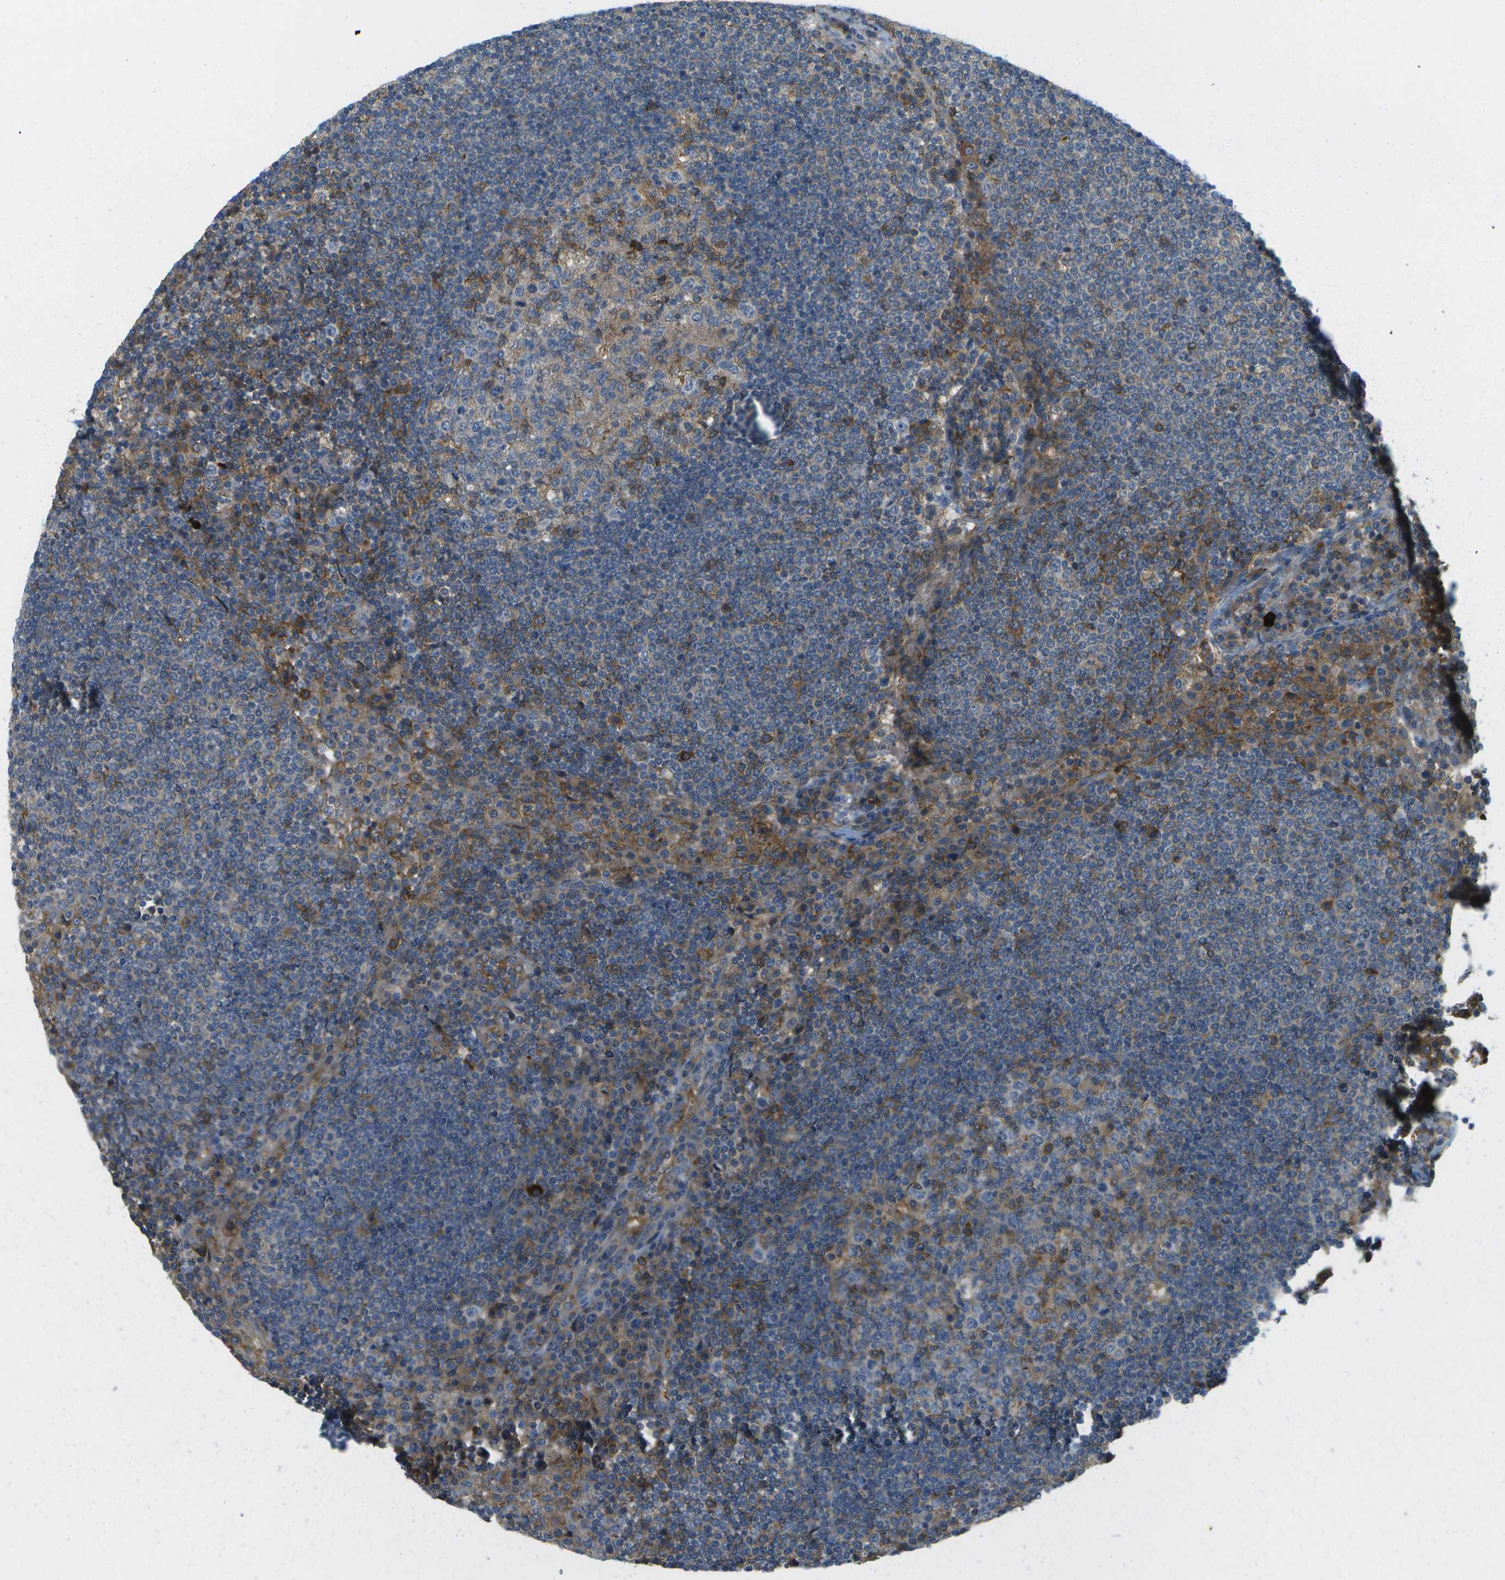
{"staining": {"intensity": "weak", "quantity": "<25%", "location": "cytoplasmic/membranous"}, "tissue": "lymph node", "cell_type": "Germinal center cells", "image_type": "normal", "snomed": [{"axis": "morphology", "description": "Normal tissue, NOS"}, {"axis": "topography", "description": "Lymph node"}], "caption": "Immunohistochemistry photomicrograph of benign lymph node stained for a protein (brown), which exhibits no expression in germinal center cells. Nuclei are stained in blue.", "gene": "WNK2", "patient": {"sex": "female", "age": 53}}